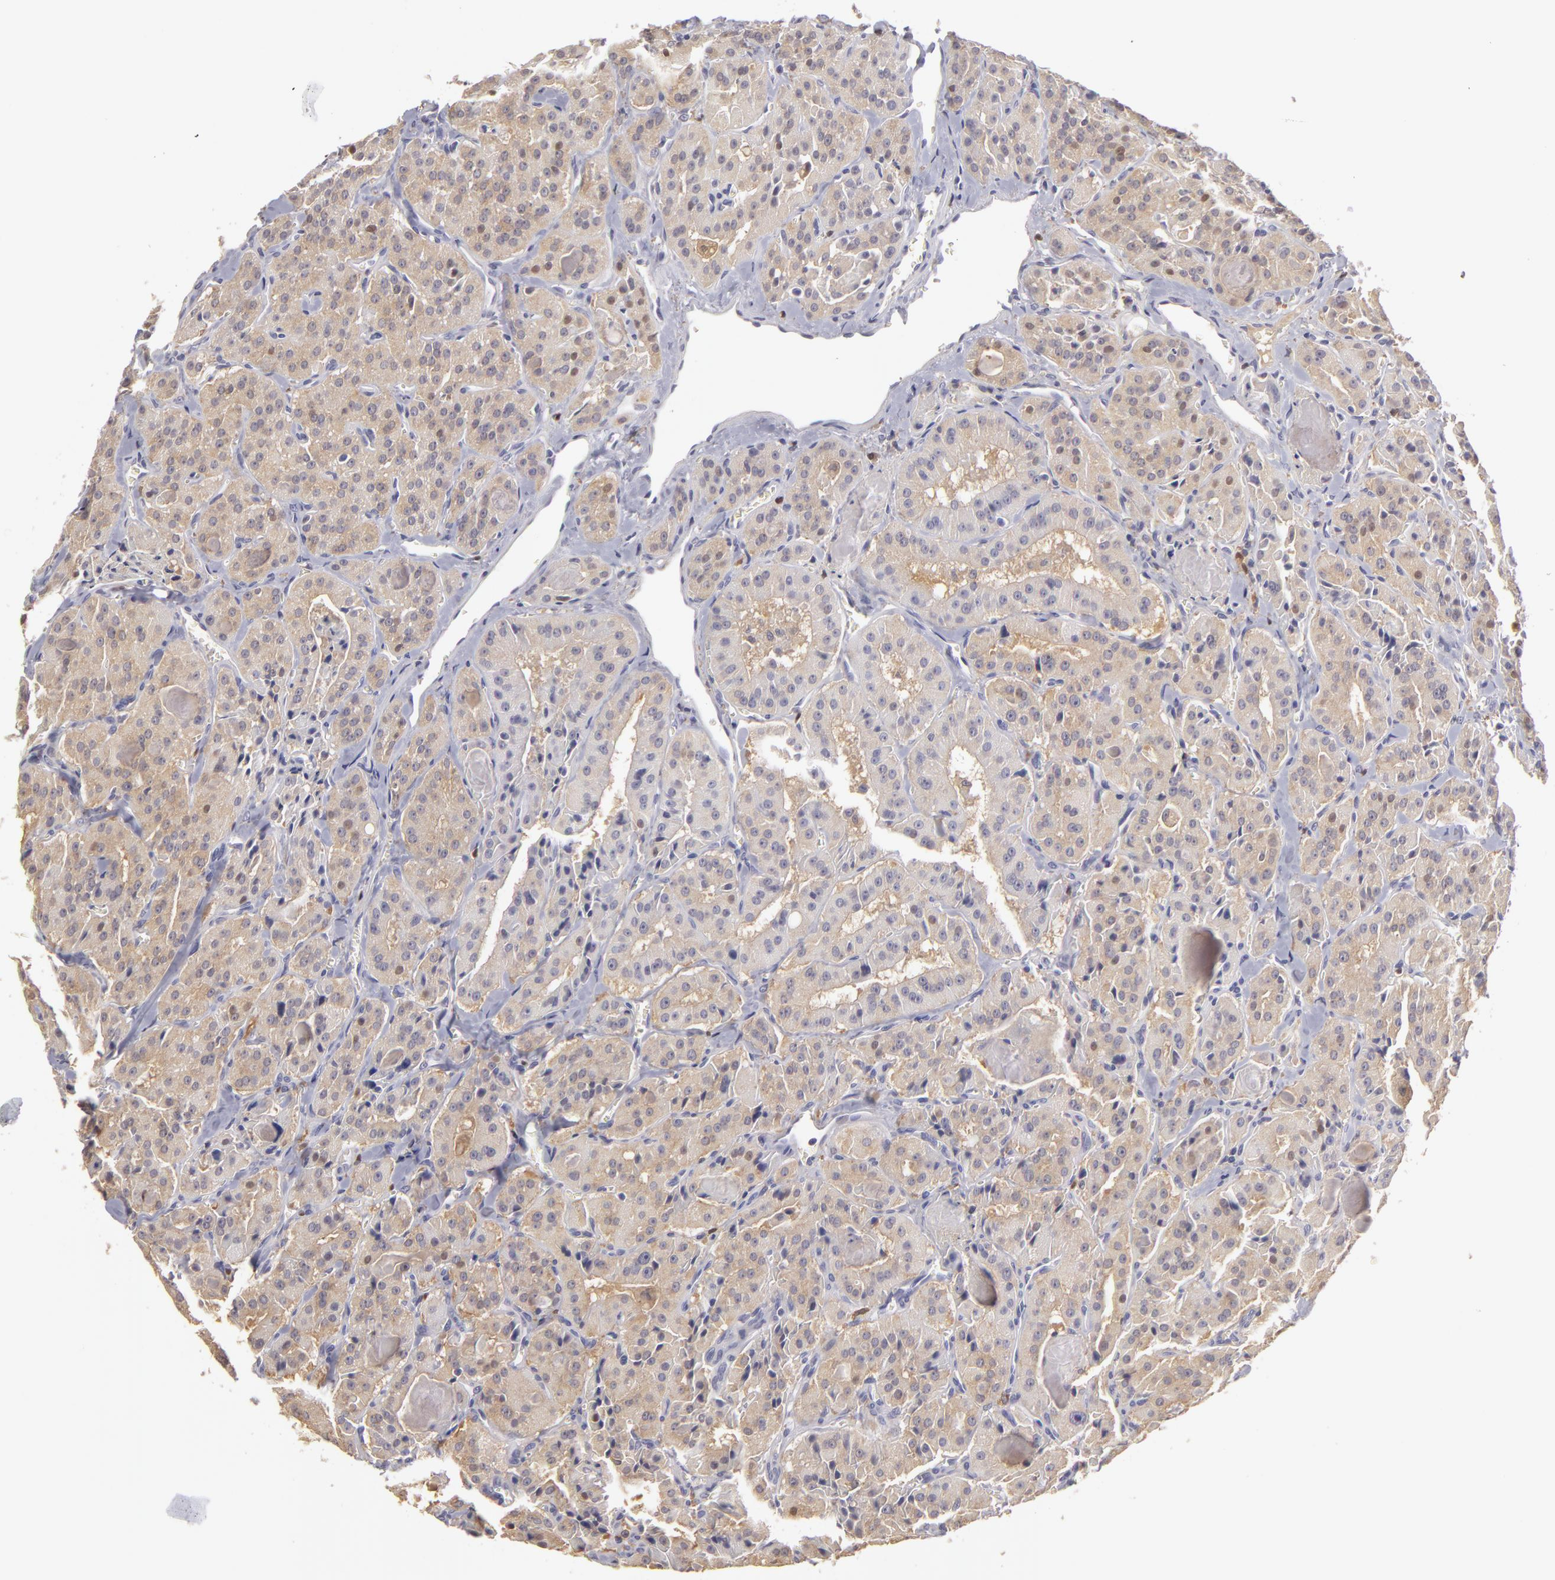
{"staining": {"intensity": "weak", "quantity": "<25%", "location": "cytoplasmic/membranous"}, "tissue": "thyroid cancer", "cell_type": "Tumor cells", "image_type": "cancer", "snomed": [{"axis": "morphology", "description": "Carcinoma, NOS"}, {"axis": "topography", "description": "Thyroid gland"}], "caption": "An IHC histopathology image of thyroid cancer is shown. There is no staining in tumor cells of thyroid cancer. (Stains: DAB IHC with hematoxylin counter stain, Microscopy: brightfield microscopy at high magnification).", "gene": "GNPDA1", "patient": {"sex": "male", "age": 76}}